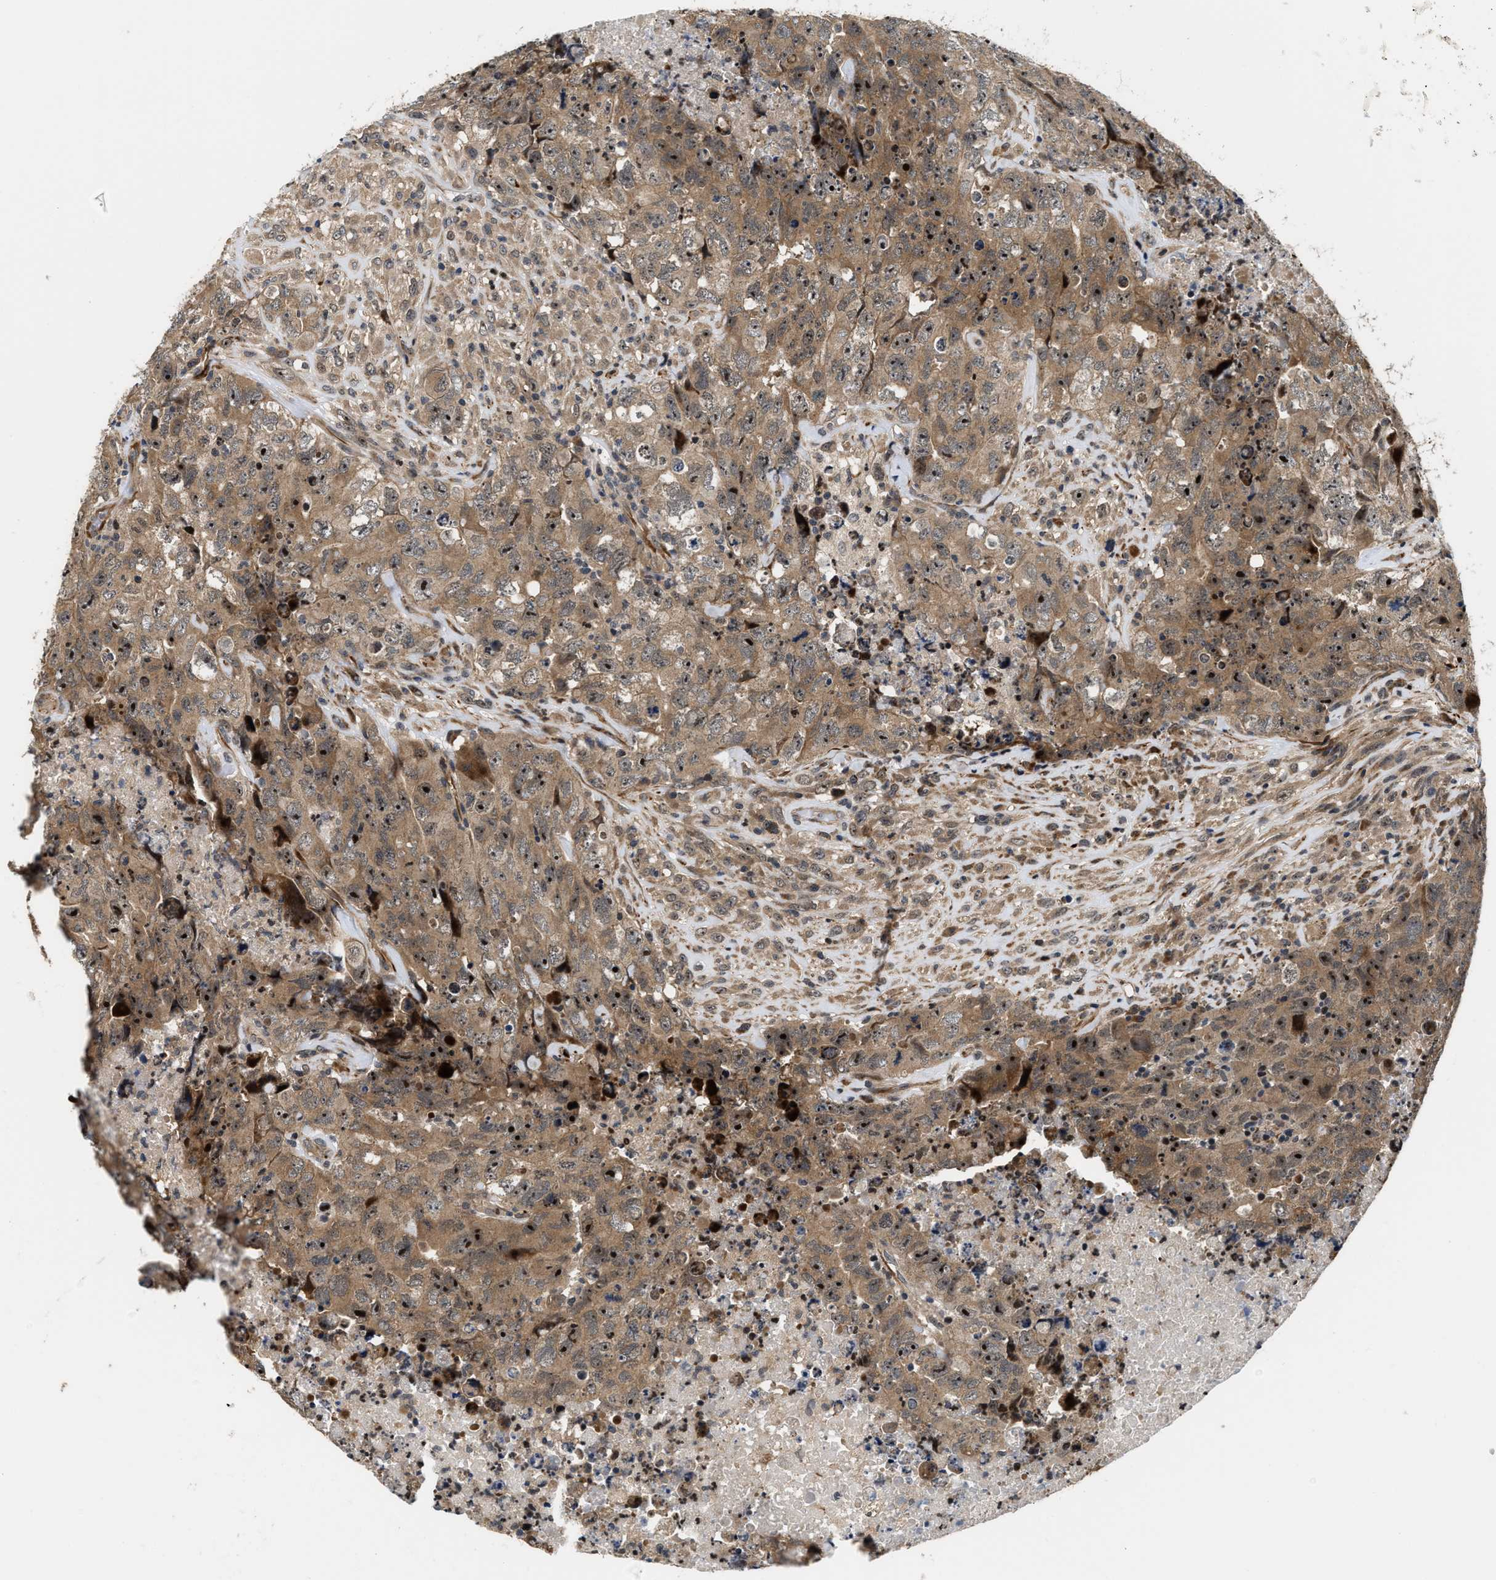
{"staining": {"intensity": "moderate", "quantity": ">75%", "location": "cytoplasmic/membranous,nuclear"}, "tissue": "testis cancer", "cell_type": "Tumor cells", "image_type": "cancer", "snomed": [{"axis": "morphology", "description": "Carcinoma, Embryonal, NOS"}, {"axis": "topography", "description": "Testis"}], "caption": "Protein staining by immunohistochemistry (IHC) exhibits moderate cytoplasmic/membranous and nuclear positivity in about >75% of tumor cells in testis cancer. The protein is shown in brown color, while the nuclei are stained blue.", "gene": "ALDH3A2", "patient": {"sex": "male", "age": 32}}